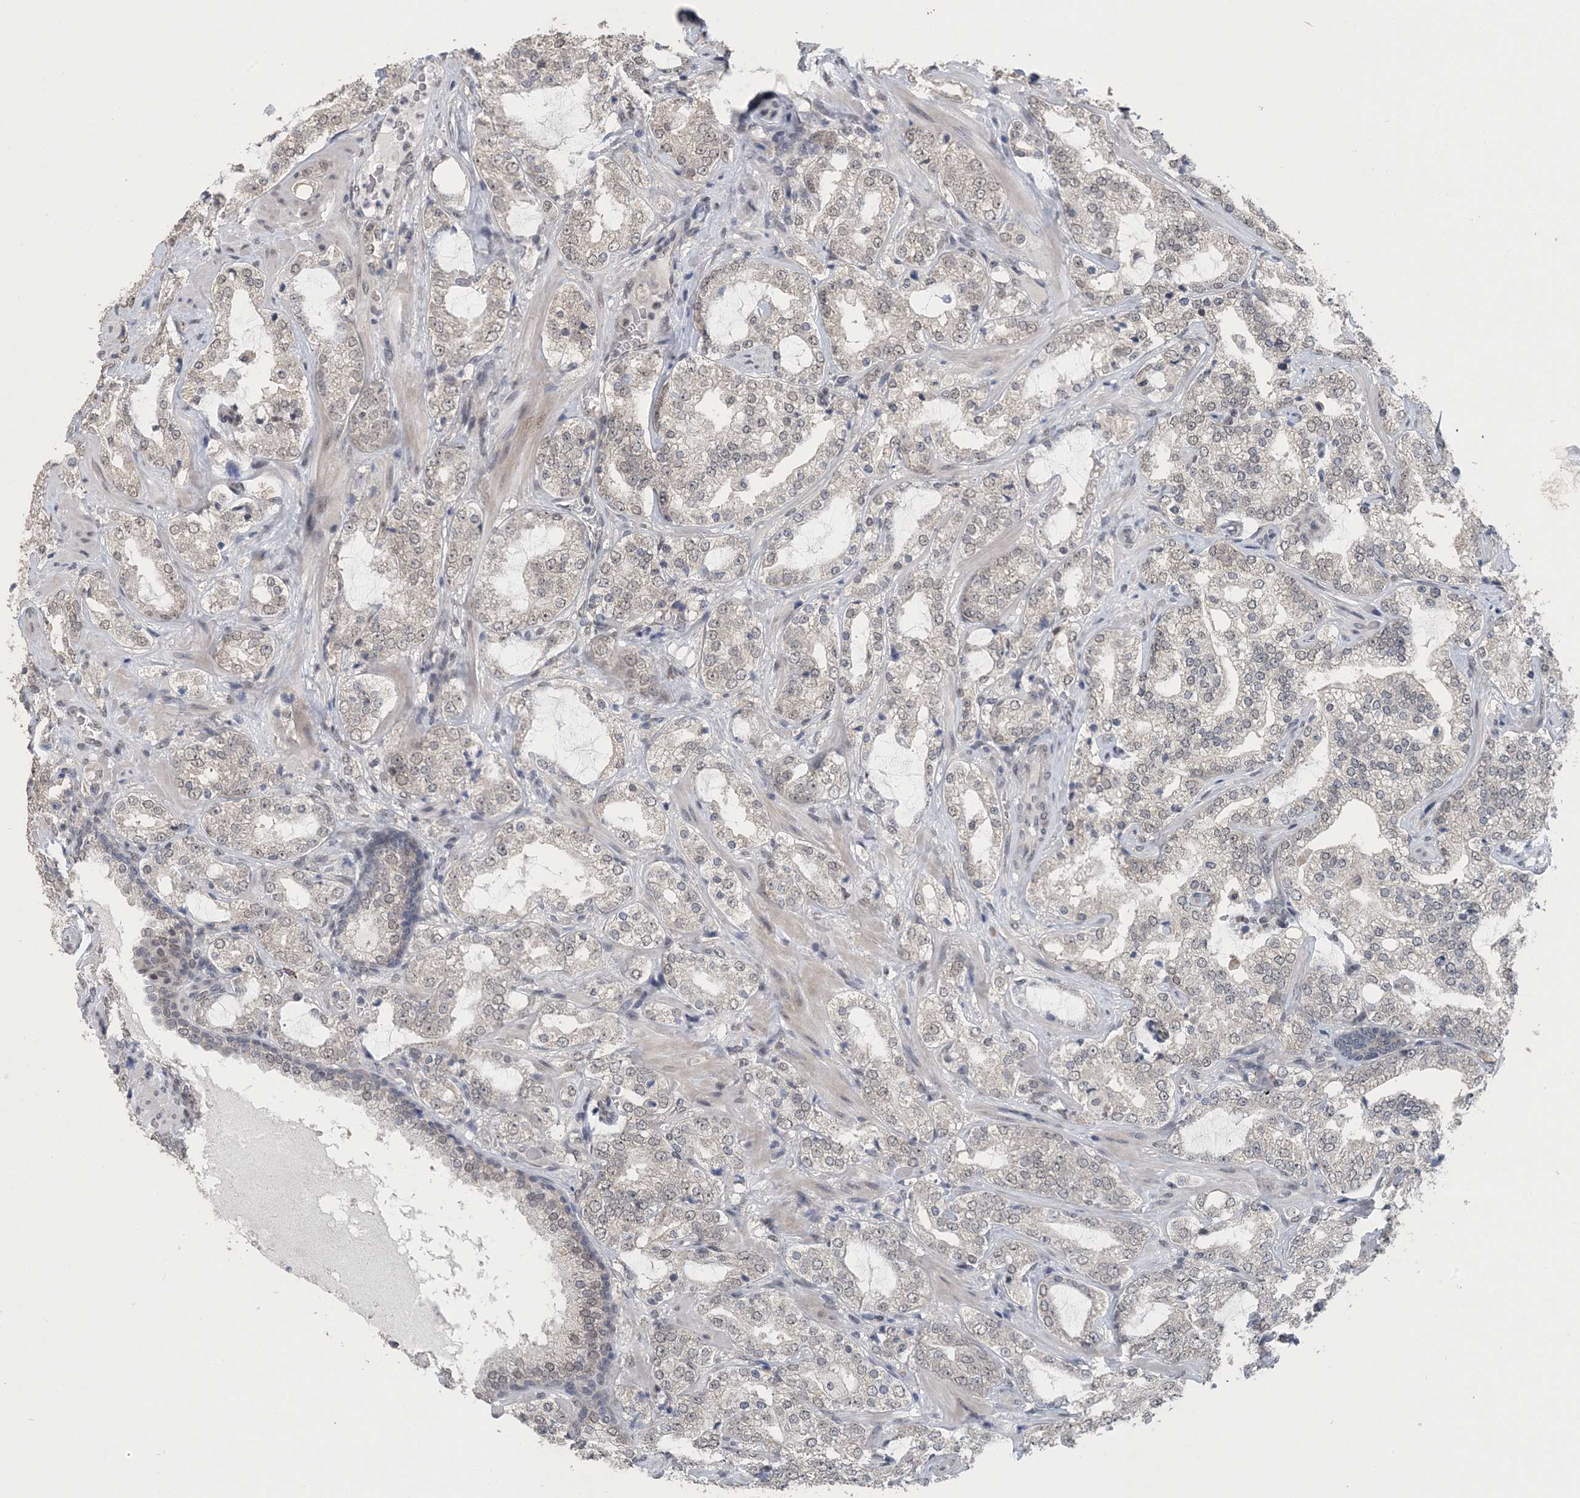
{"staining": {"intensity": "negative", "quantity": "none", "location": "none"}, "tissue": "prostate cancer", "cell_type": "Tumor cells", "image_type": "cancer", "snomed": [{"axis": "morphology", "description": "Adenocarcinoma, High grade"}, {"axis": "topography", "description": "Prostate"}], "caption": "Prostate cancer was stained to show a protein in brown. There is no significant expression in tumor cells.", "gene": "MBD2", "patient": {"sex": "male", "age": 64}}